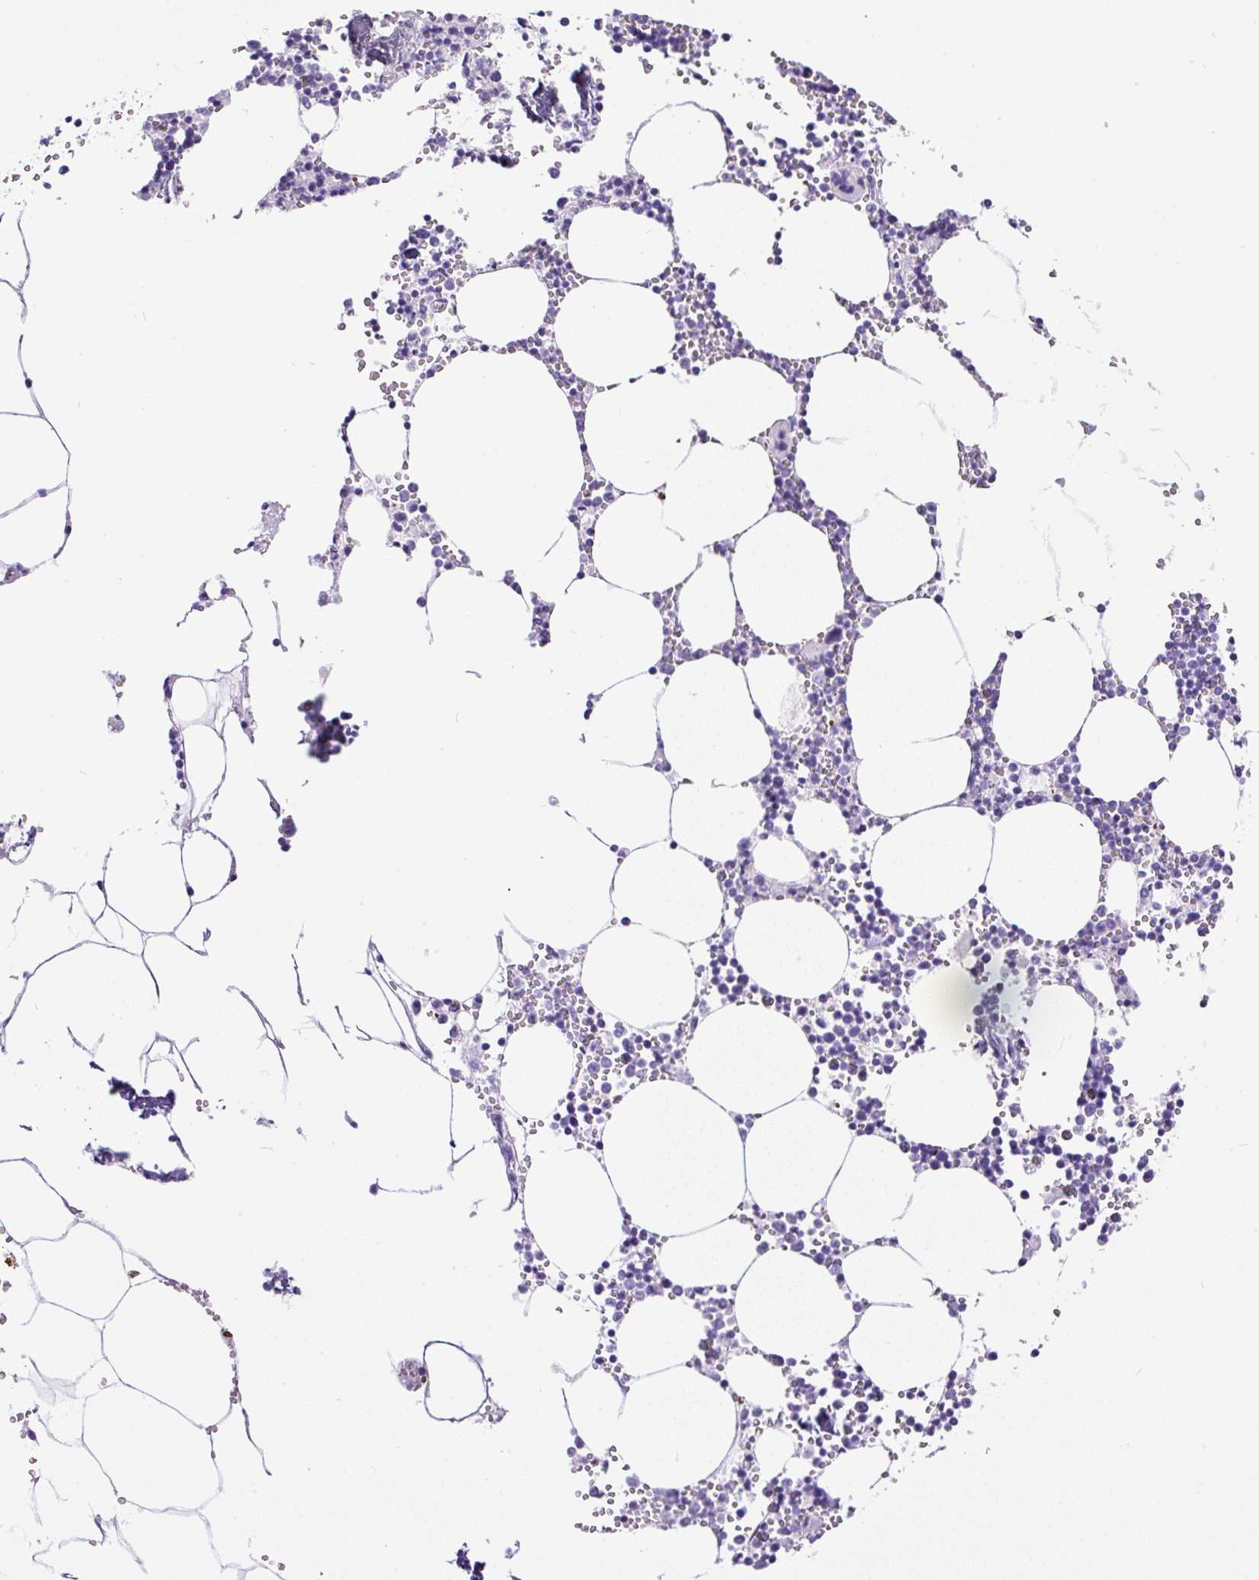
{"staining": {"intensity": "negative", "quantity": "none", "location": "none"}, "tissue": "bone marrow", "cell_type": "Hematopoietic cells", "image_type": "normal", "snomed": [{"axis": "morphology", "description": "Normal tissue, NOS"}, {"axis": "topography", "description": "Bone marrow"}], "caption": "This is a photomicrograph of IHC staining of benign bone marrow, which shows no expression in hematopoietic cells. (Brightfield microscopy of DAB immunohistochemistry at high magnification).", "gene": "CEL", "patient": {"sex": "male", "age": 54}}